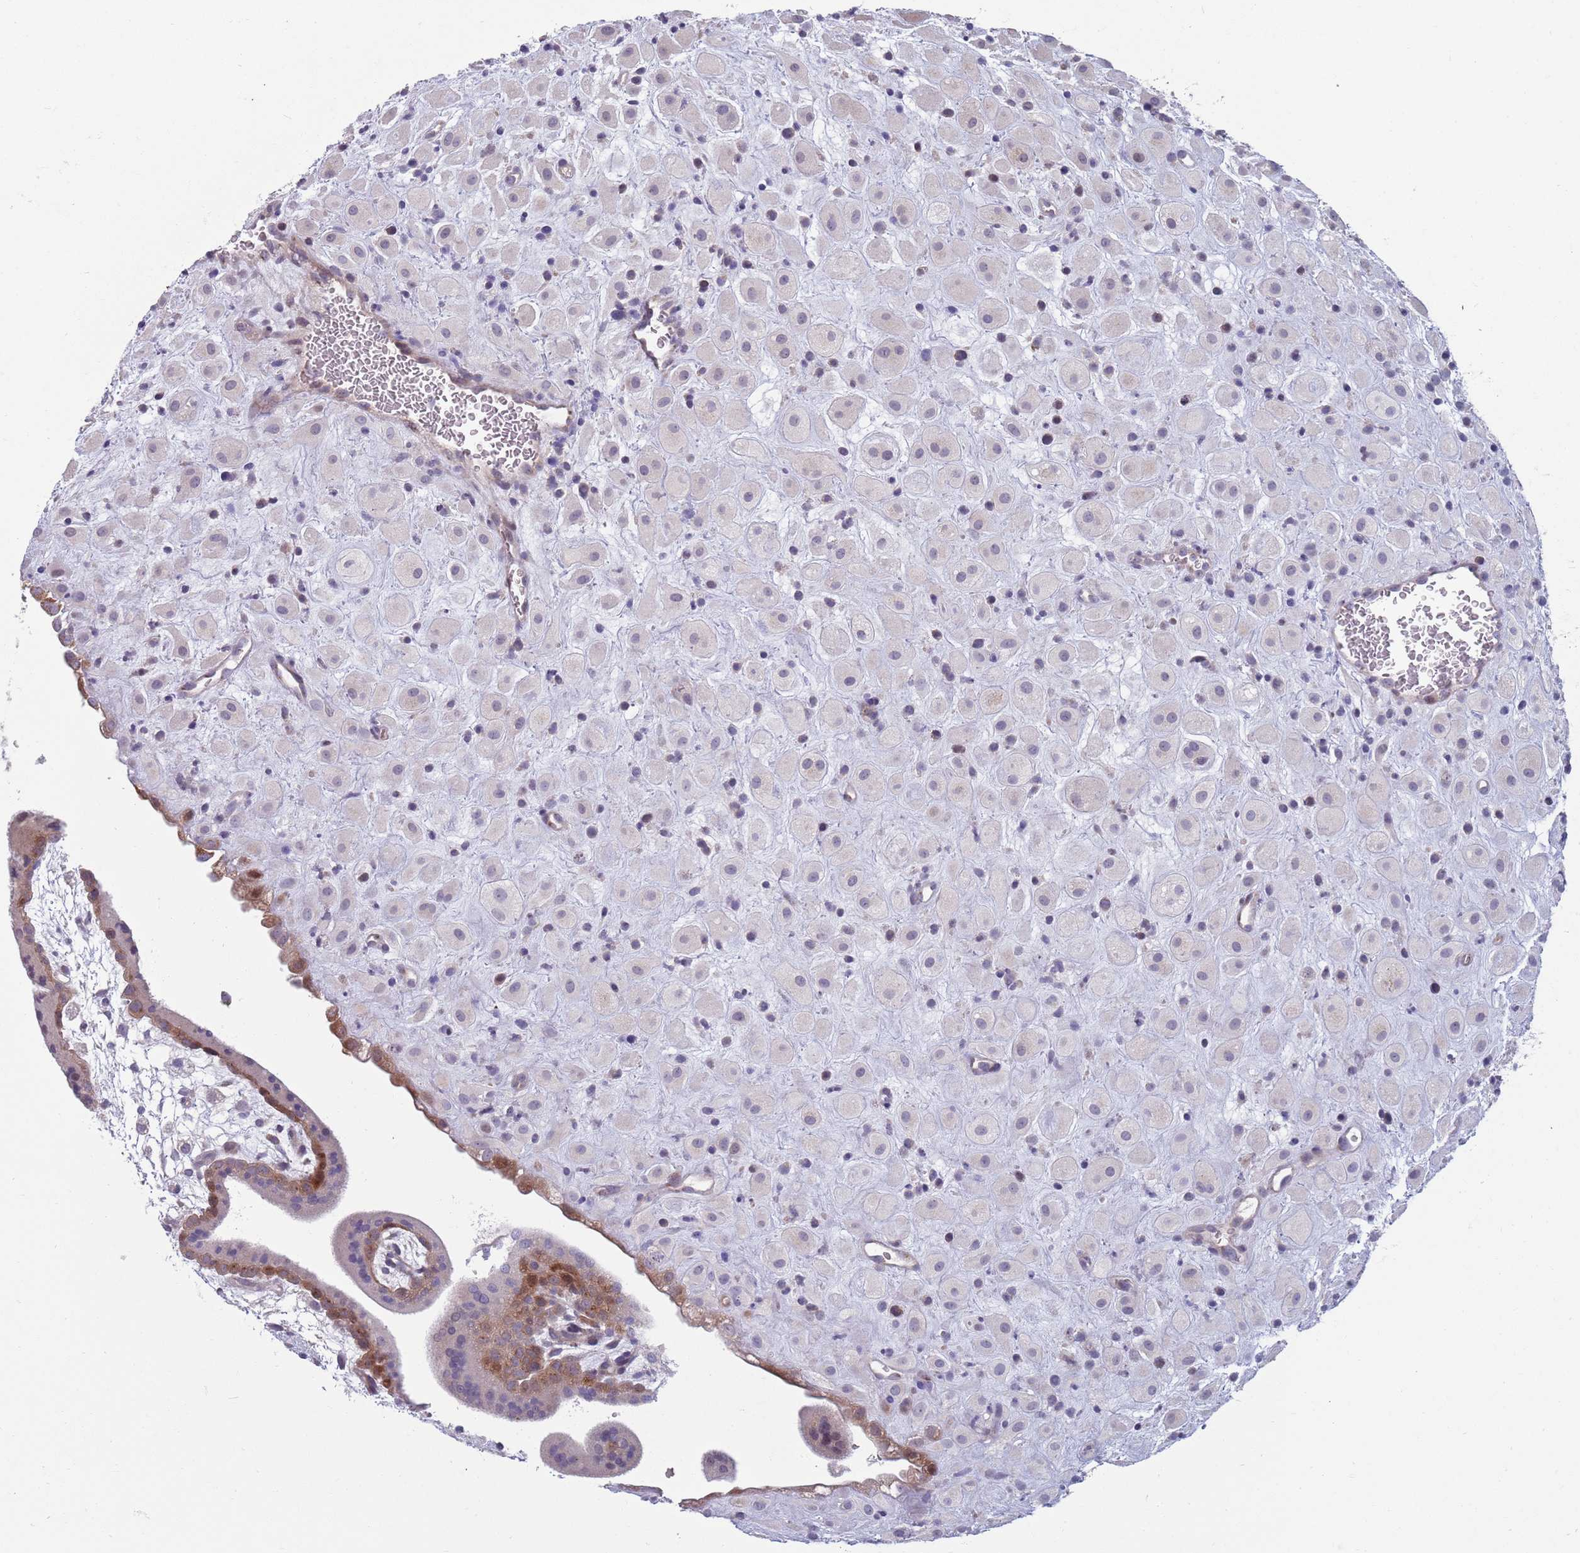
{"staining": {"intensity": "negative", "quantity": "none", "location": "none"}, "tissue": "placenta", "cell_type": "Decidual cells", "image_type": "normal", "snomed": [{"axis": "morphology", "description": "Normal tissue, NOS"}, {"axis": "topography", "description": "Placenta"}], "caption": "Immunohistochemistry (IHC) photomicrograph of unremarkable placenta: human placenta stained with DAB shows no significant protein staining in decidual cells.", "gene": "CLNS1A", "patient": {"sex": "female", "age": 35}}